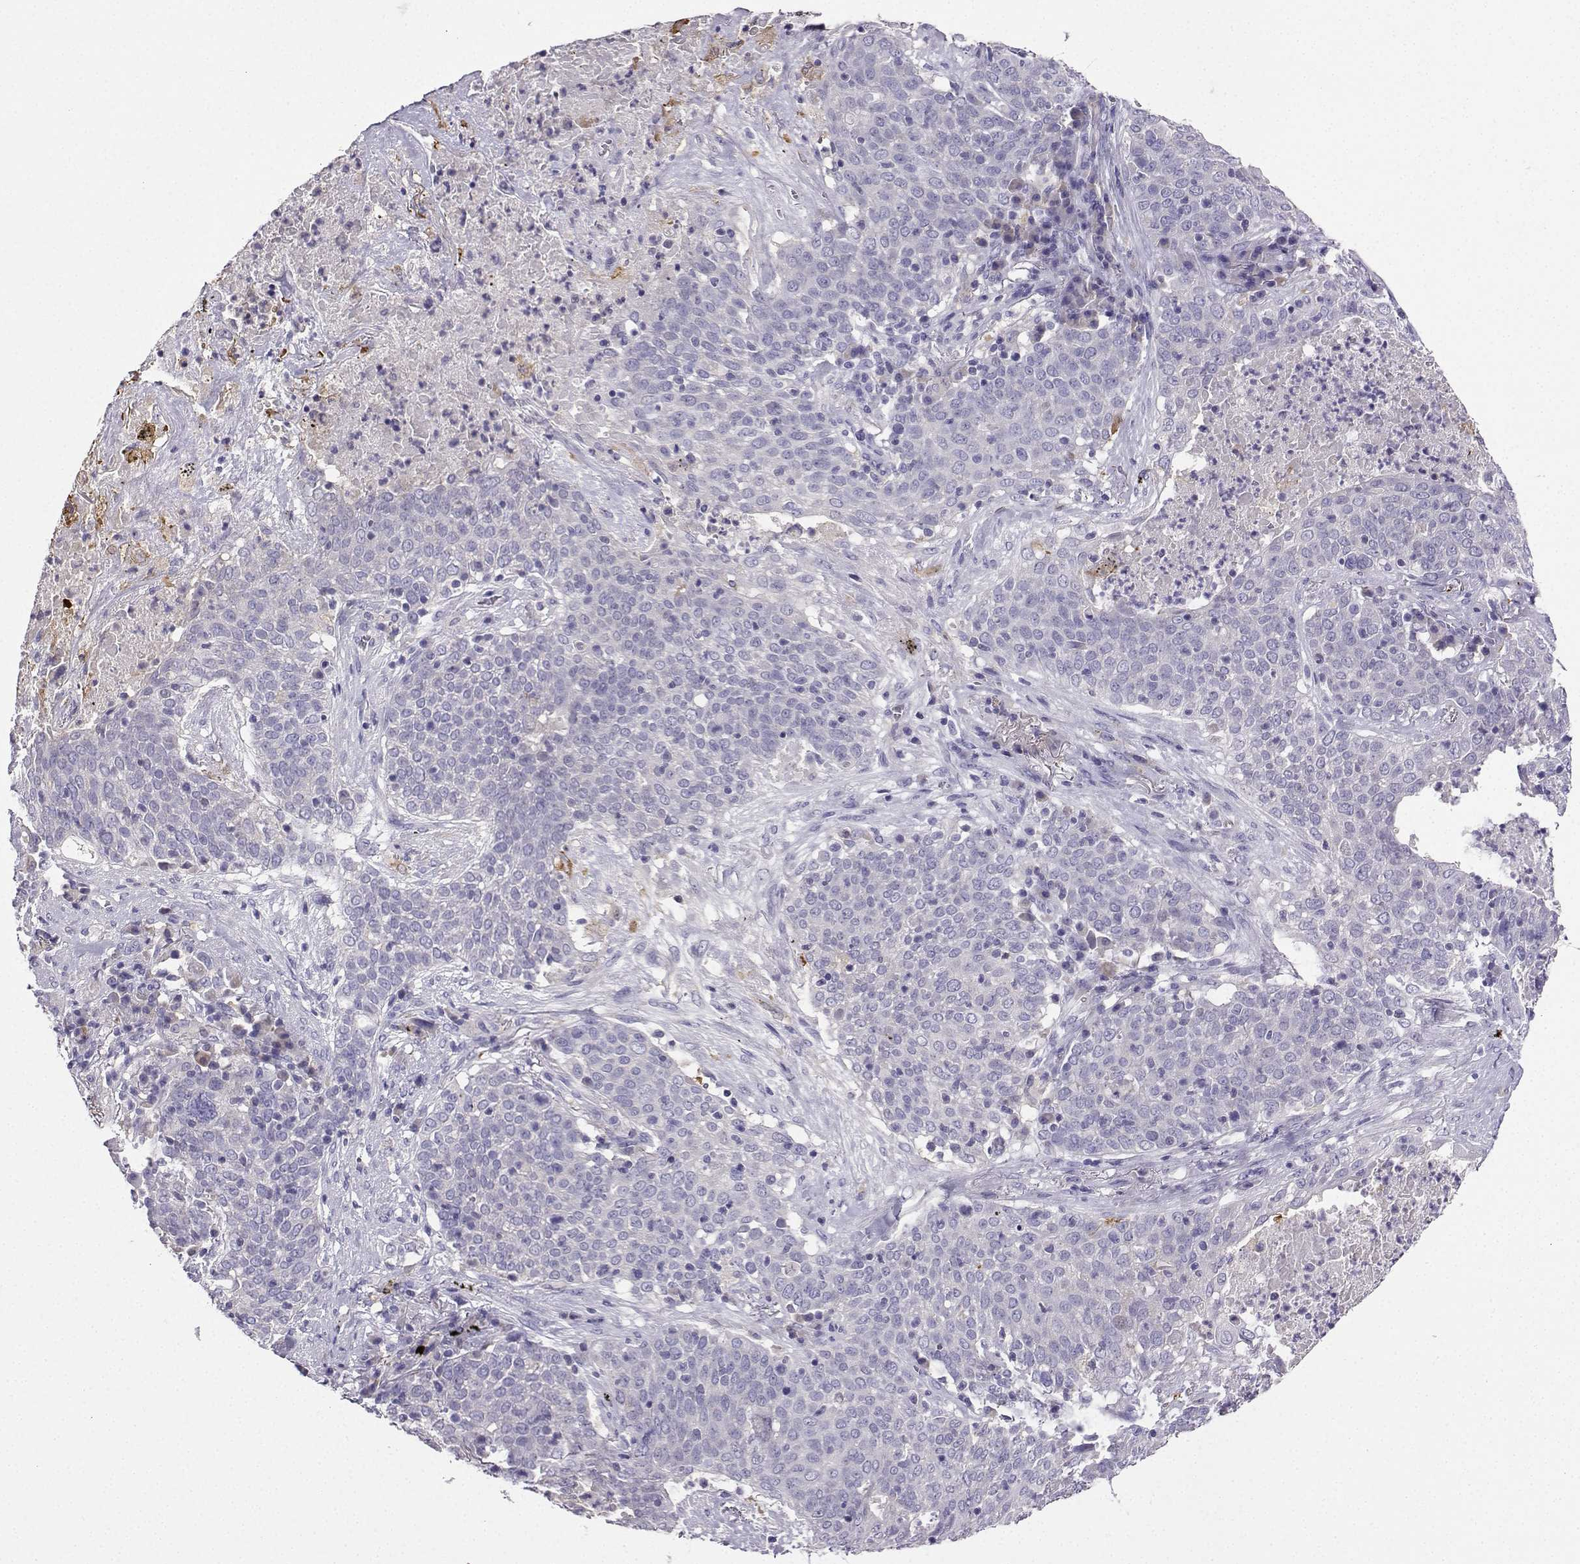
{"staining": {"intensity": "negative", "quantity": "none", "location": "none"}, "tissue": "lung cancer", "cell_type": "Tumor cells", "image_type": "cancer", "snomed": [{"axis": "morphology", "description": "Squamous cell carcinoma, NOS"}, {"axis": "topography", "description": "Lung"}], "caption": "Tumor cells show no significant staining in lung cancer (squamous cell carcinoma).", "gene": "LINGO1", "patient": {"sex": "male", "age": 82}}